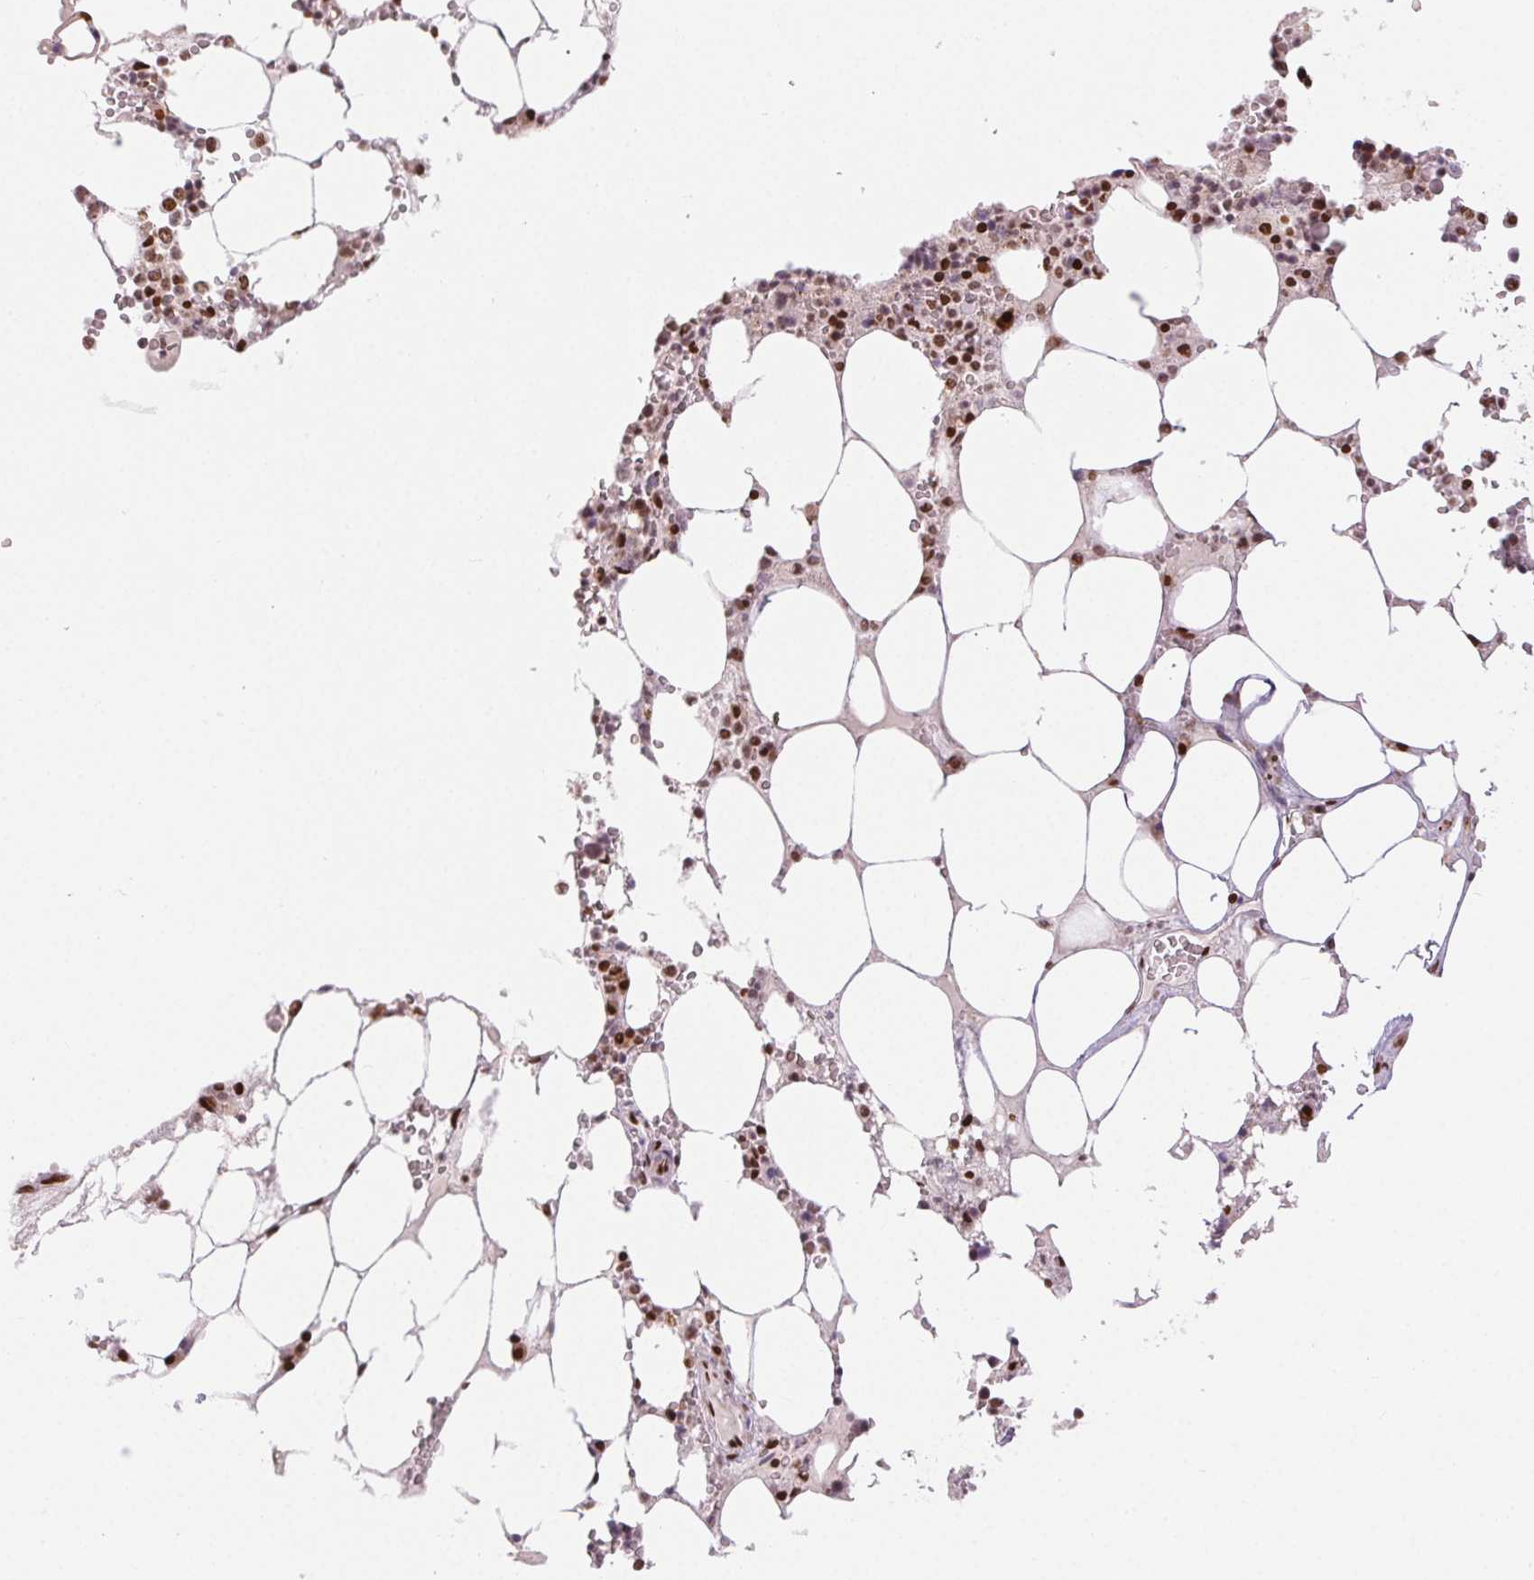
{"staining": {"intensity": "strong", "quantity": "25%-75%", "location": "nuclear"}, "tissue": "bone marrow", "cell_type": "Hematopoietic cells", "image_type": "normal", "snomed": [{"axis": "morphology", "description": "Normal tissue, NOS"}, {"axis": "topography", "description": "Bone marrow"}], "caption": "Immunohistochemistry micrograph of normal bone marrow stained for a protein (brown), which shows high levels of strong nuclear staining in about 25%-75% of hematopoietic cells.", "gene": "ZNF80", "patient": {"sex": "male", "age": 64}}